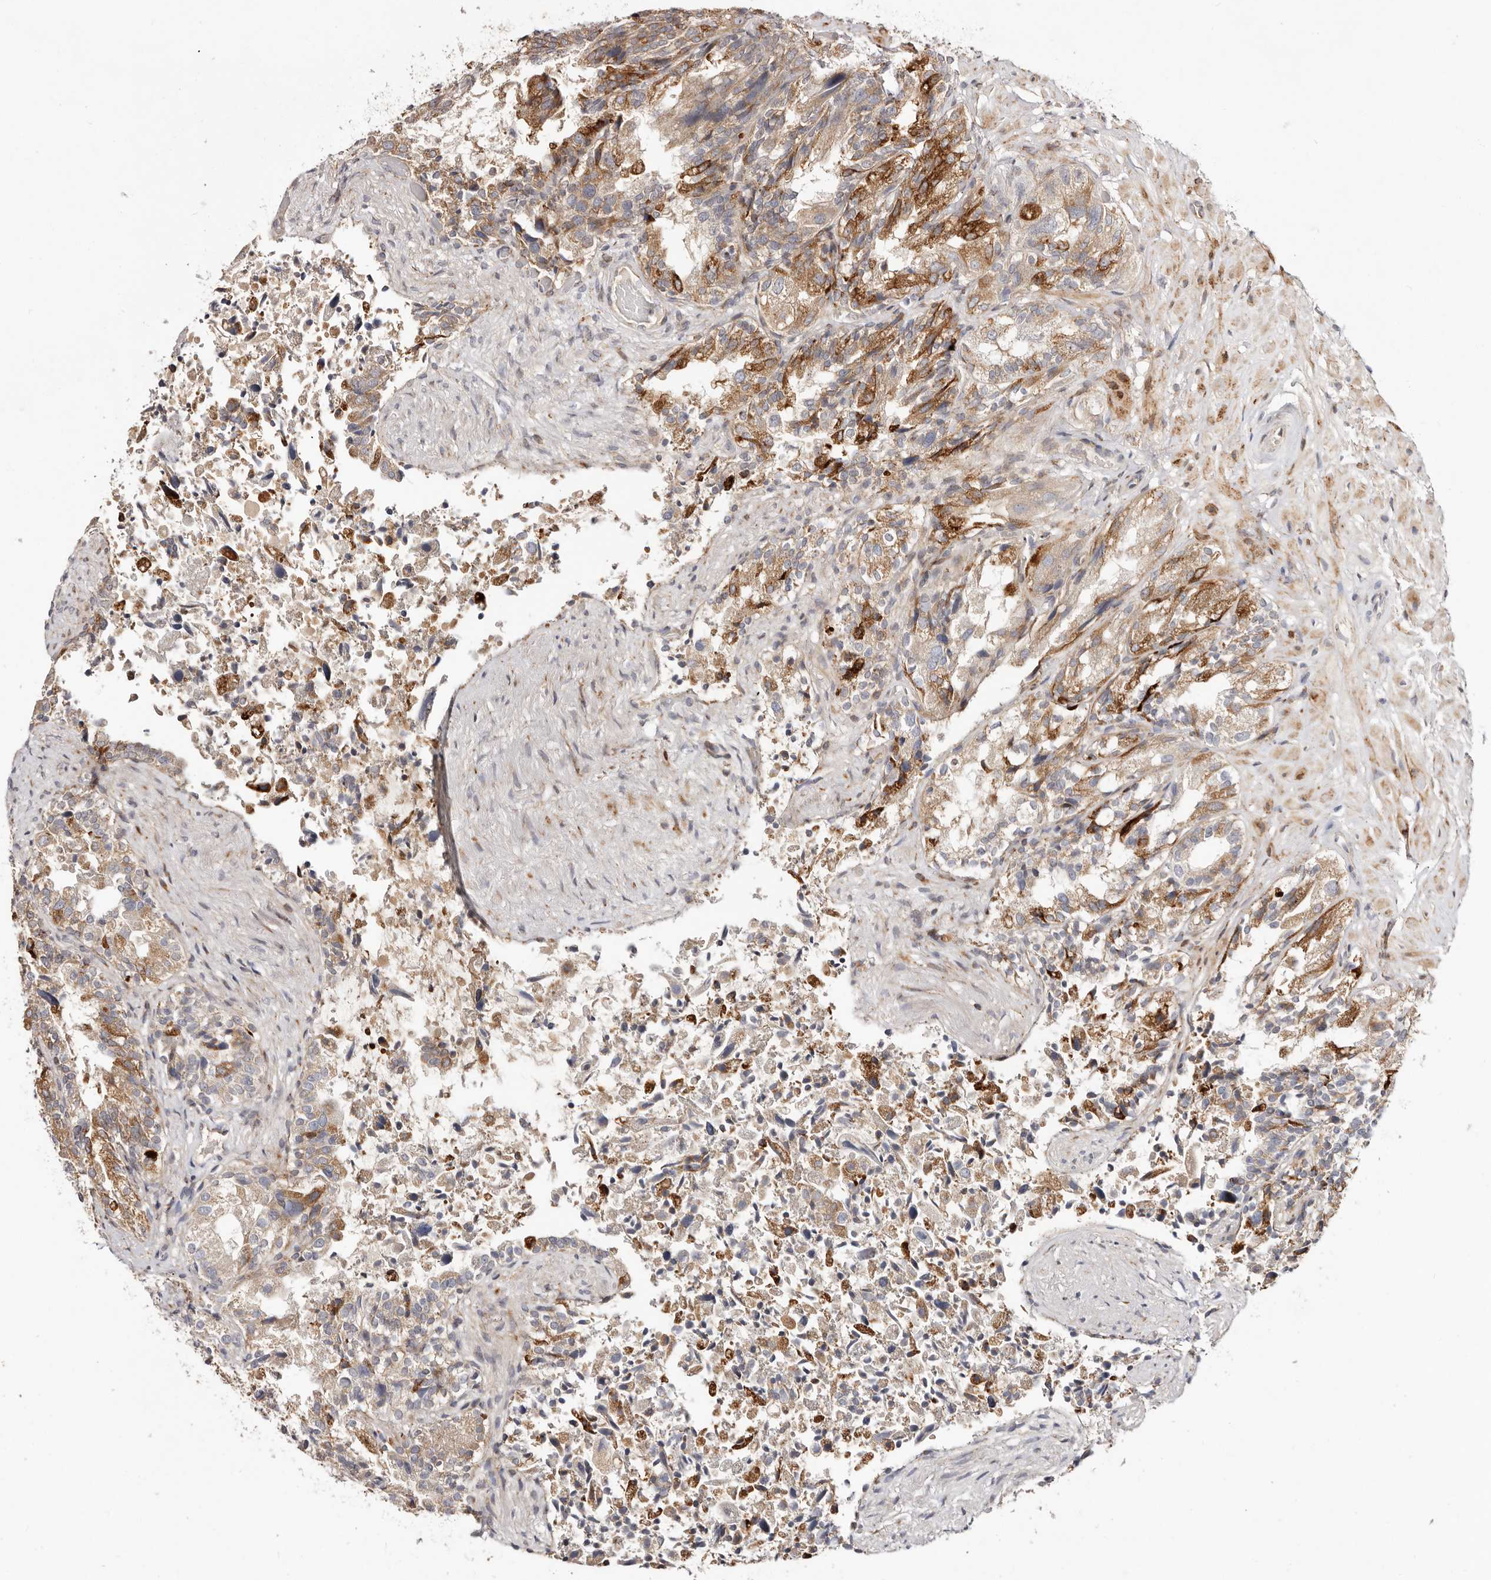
{"staining": {"intensity": "moderate", "quantity": ">75%", "location": "cytoplasmic/membranous"}, "tissue": "seminal vesicle", "cell_type": "Glandular cells", "image_type": "normal", "snomed": [{"axis": "morphology", "description": "Normal tissue, NOS"}, {"axis": "topography", "description": "Seminal veicle"}, {"axis": "topography", "description": "Peripheral nerve tissue"}], "caption": "Protein expression analysis of unremarkable seminal vesicle exhibits moderate cytoplasmic/membranous positivity in approximately >75% of glandular cells. Immunohistochemistry stains the protein in brown and the nuclei are stained blue.", "gene": "BCL2L15", "patient": {"sex": "male", "age": 63}}